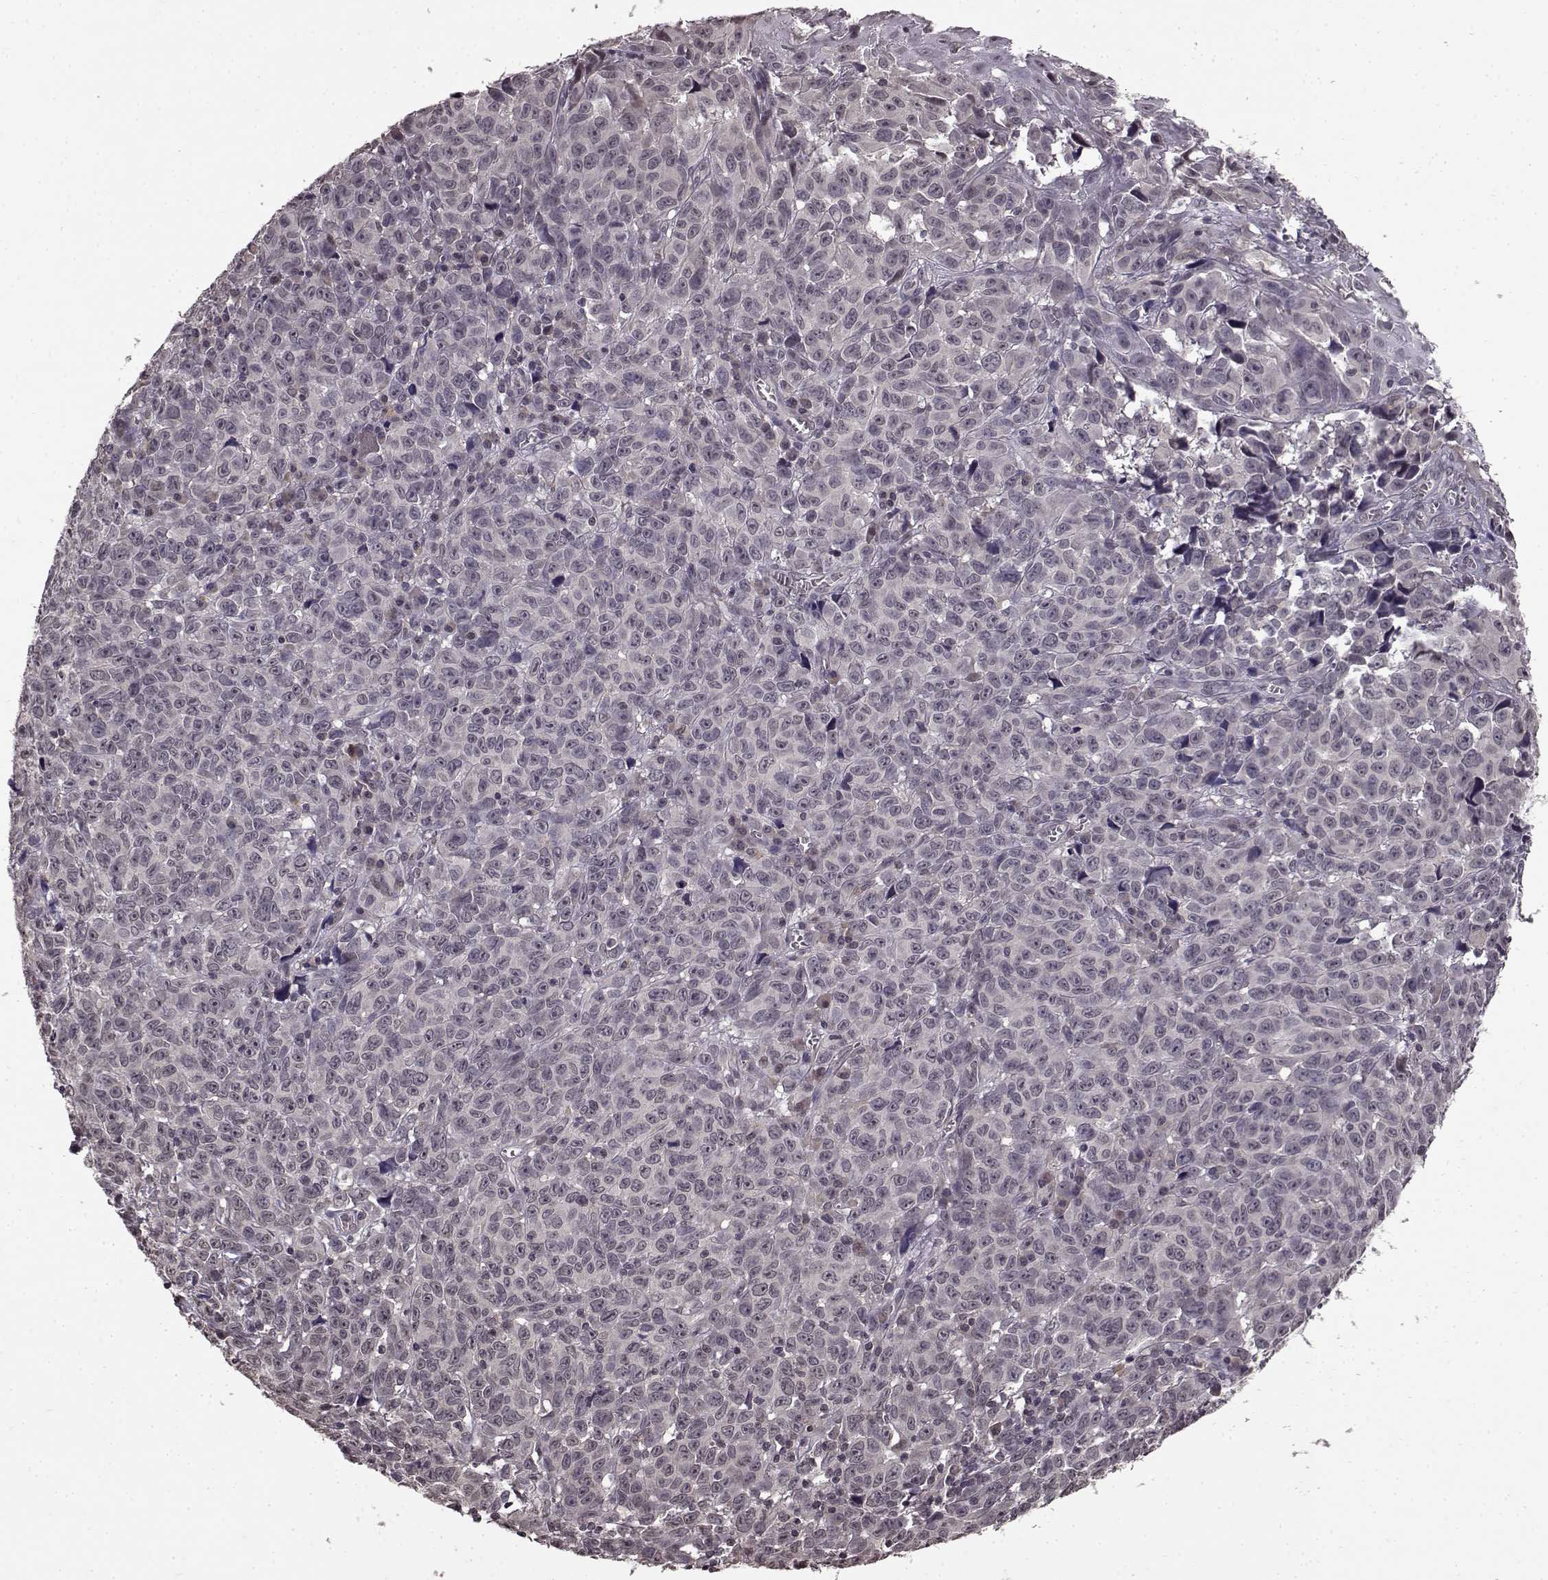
{"staining": {"intensity": "negative", "quantity": "none", "location": "none"}, "tissue": "melanoma", "cell_type": "Tumor cells", "image_type": "cancer", "snomed": [{"axis": "morphology", "description": "Malignant melanoma, NOS"}, {"axis": "topography", "description": "Vulva, labia, clitoris and Bartholin´s gland, NO"}], "caption": "Tumor cells are negative for protein expression in human malignant melanoma.", "gene": "NTRK2", "patient": {"sex": "female", "age": 75}}